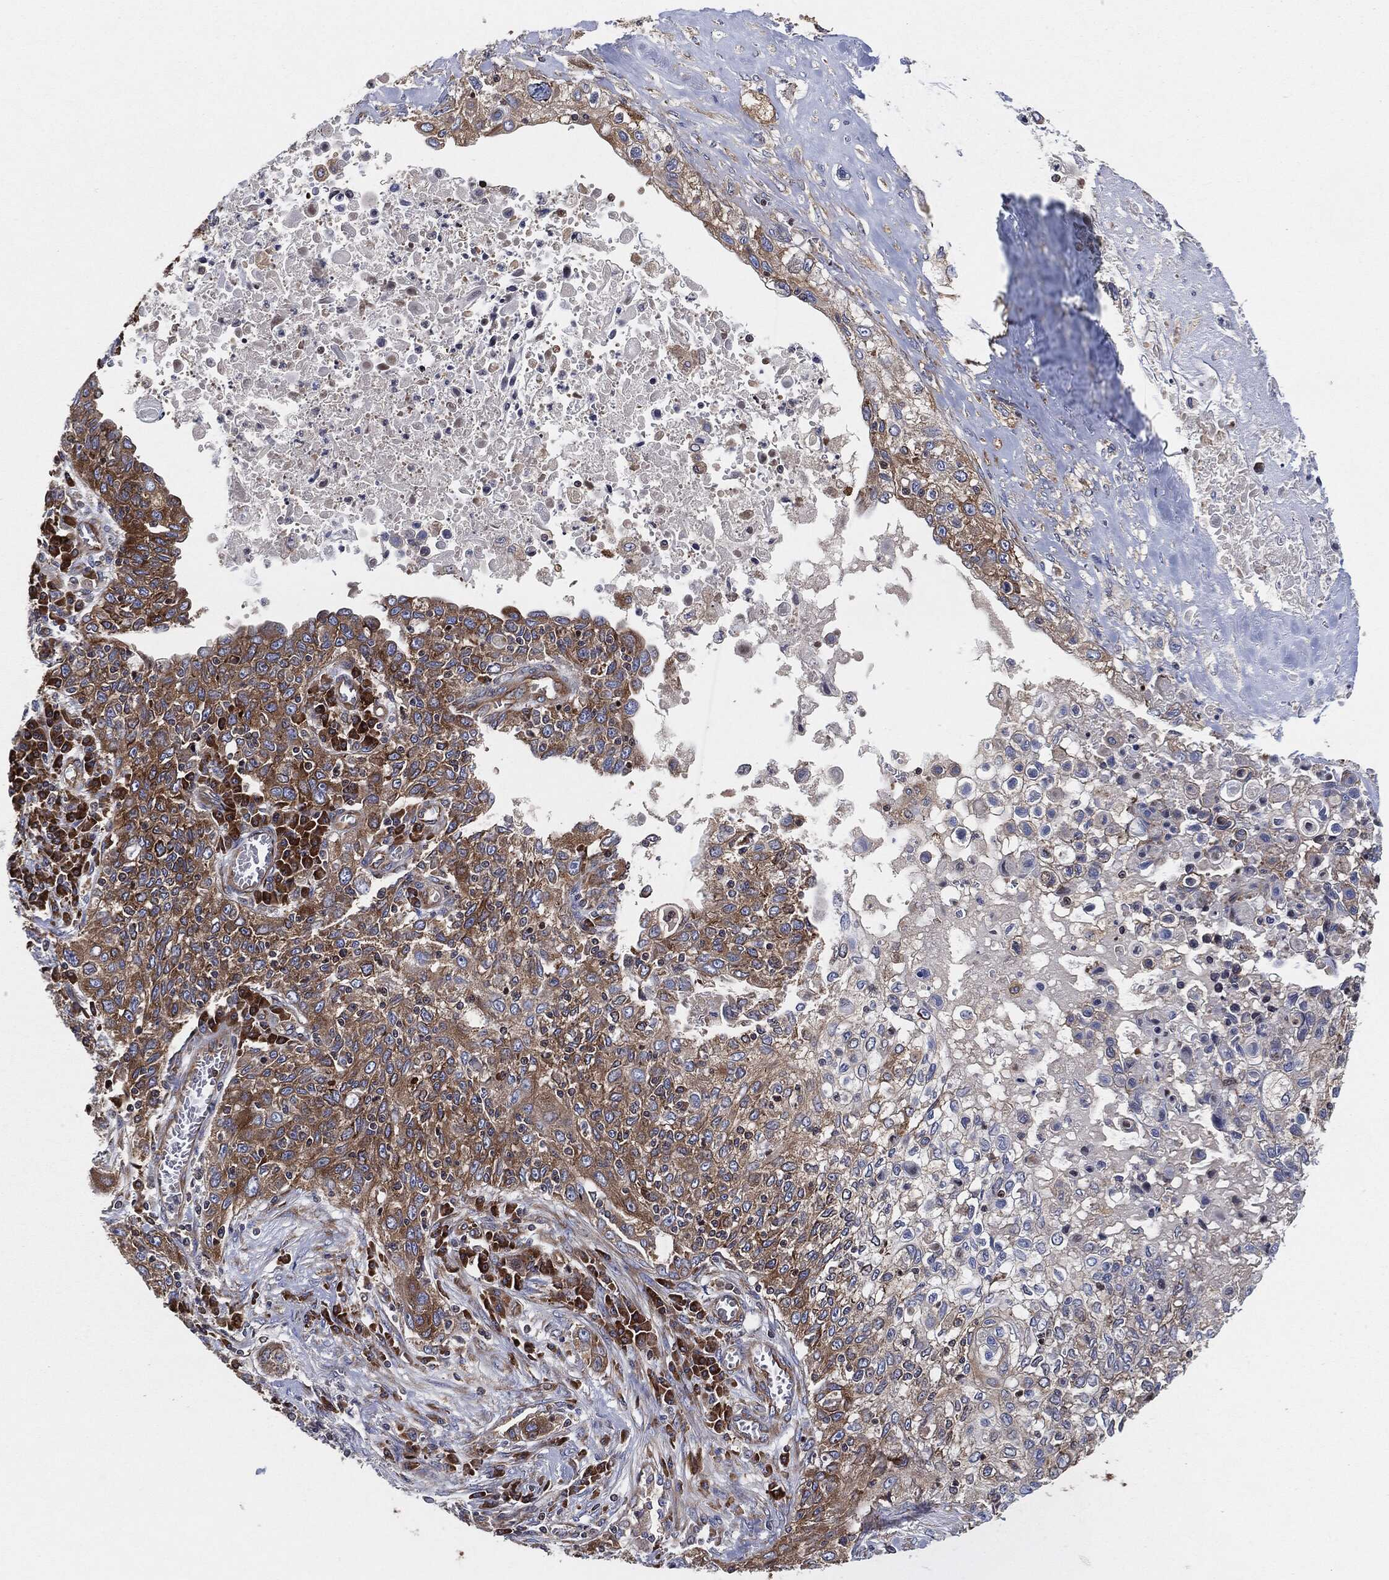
{"staining": {"intensity": "moderate", "quantity": "25%-75%", "location": "cytoplasmic/membranous"}, "tissue": "lung cancer", "cell_type": "Tumor cells", "image_type": "cancer", "snomed": [{"axis": "morphology", "description": "Squamous cell carcinoma, NOS"}, {"axis": "topography", "description": "Lung"}], "caption": "Approximately 25%-75% of tumor cells in human lung squamous cell carcinoma reveal moderate cytoplasmic/membranous protein staining as visualized by brown immunohistochemical staining.", "gene": "EIF2S2", "patient": {"sex": "female", "age": 69}}